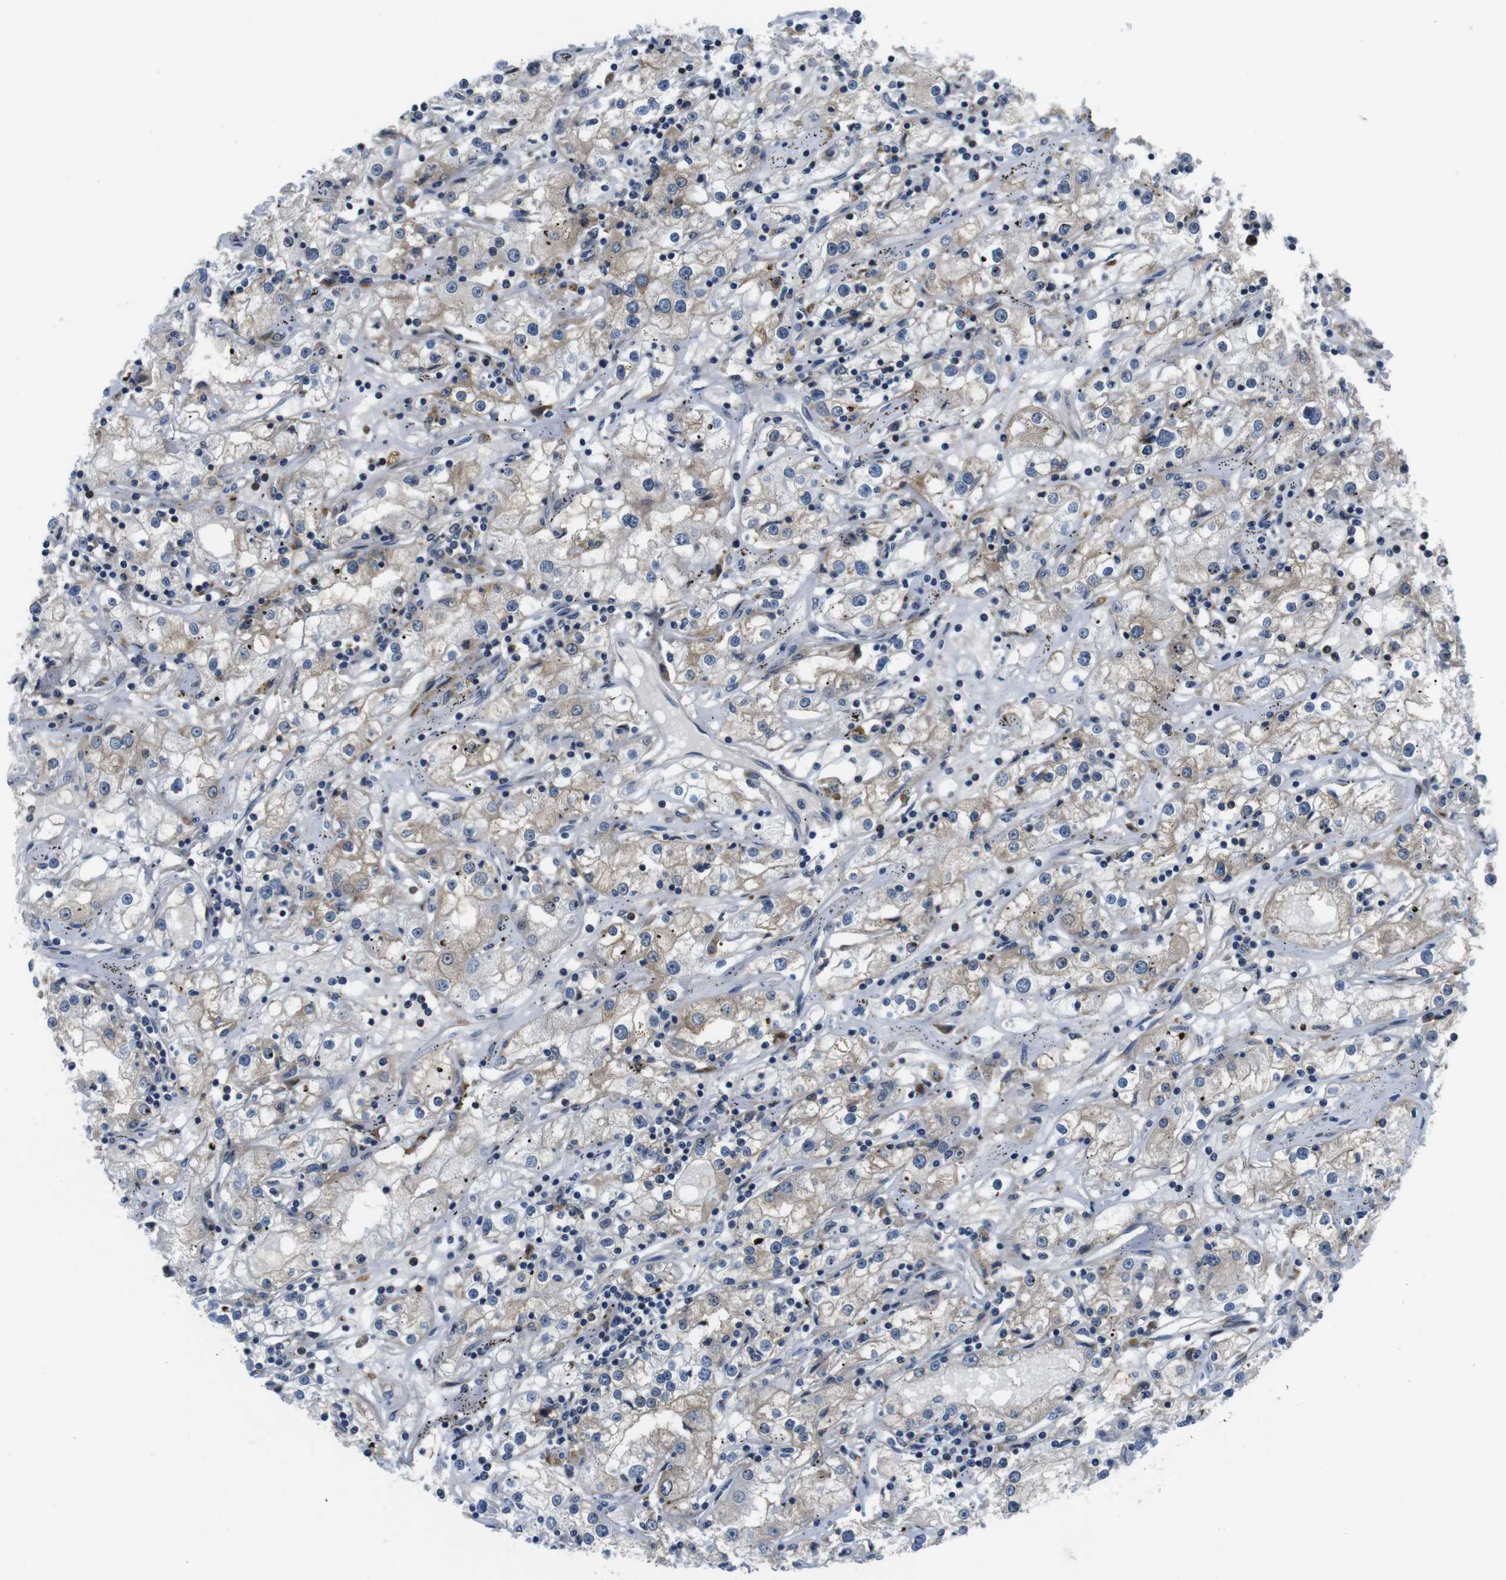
{"staining": {"intensity": "weak", "quantity": "25%-75%", "location": "cytoplasmic/membranous"}, "tissue": "renal cancer", "cell_type": "Tumor cells", "image_type": "cancer", "snomed": [{"axis": "morphology", "description": "Adenocarcinoma, NOS"}, {"axis": "topography", "description": "Kidney"}], "caption": "IHC image of human adenocarcinoma (renal) stained for a protein (brown), which shows low levels of weak cytoplasmic/membranous expression in approximately 25%-75% of tumor cells.", "gene": "JAK1", "patient": {"sex": "male", "age": 56}}